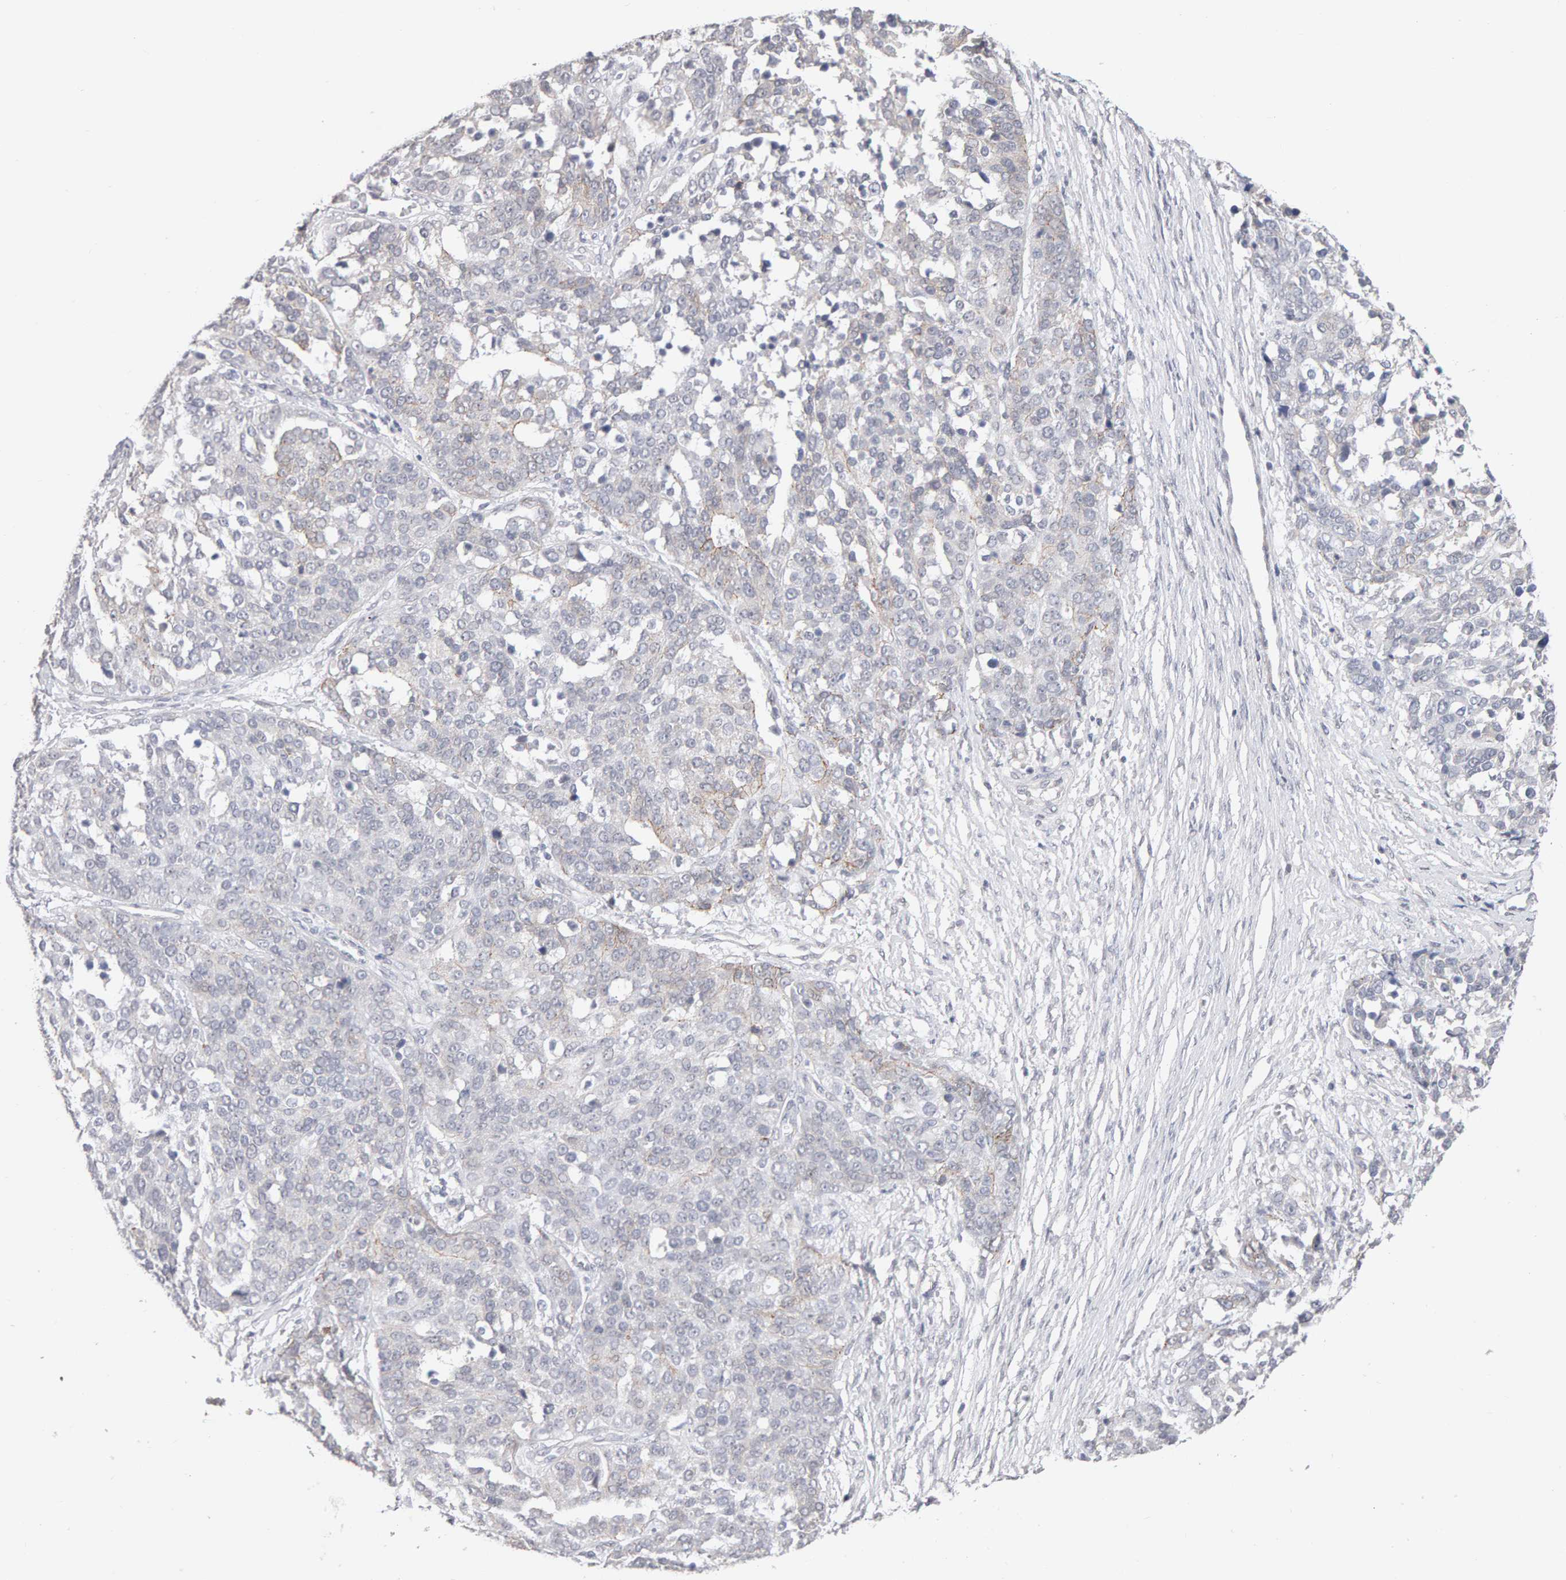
{"staining": {"intensity": "negative", "quantity": "none", "location": "none"}, "tissue": "ovarian cancer", "cell_type": "Tumor cells", "image_type": "cancer", "snomed": [{"axis": "morphology", "description": "Cystadenocarcinoma, serous, NOS"}, {"axis": "topography", "description": "Ovary"}], "caption": "Tumor cells show no significant protein positivity in ovarian cancer.", "gene": "HNF4A", "patient": {"sex": "female", "age": 44}}